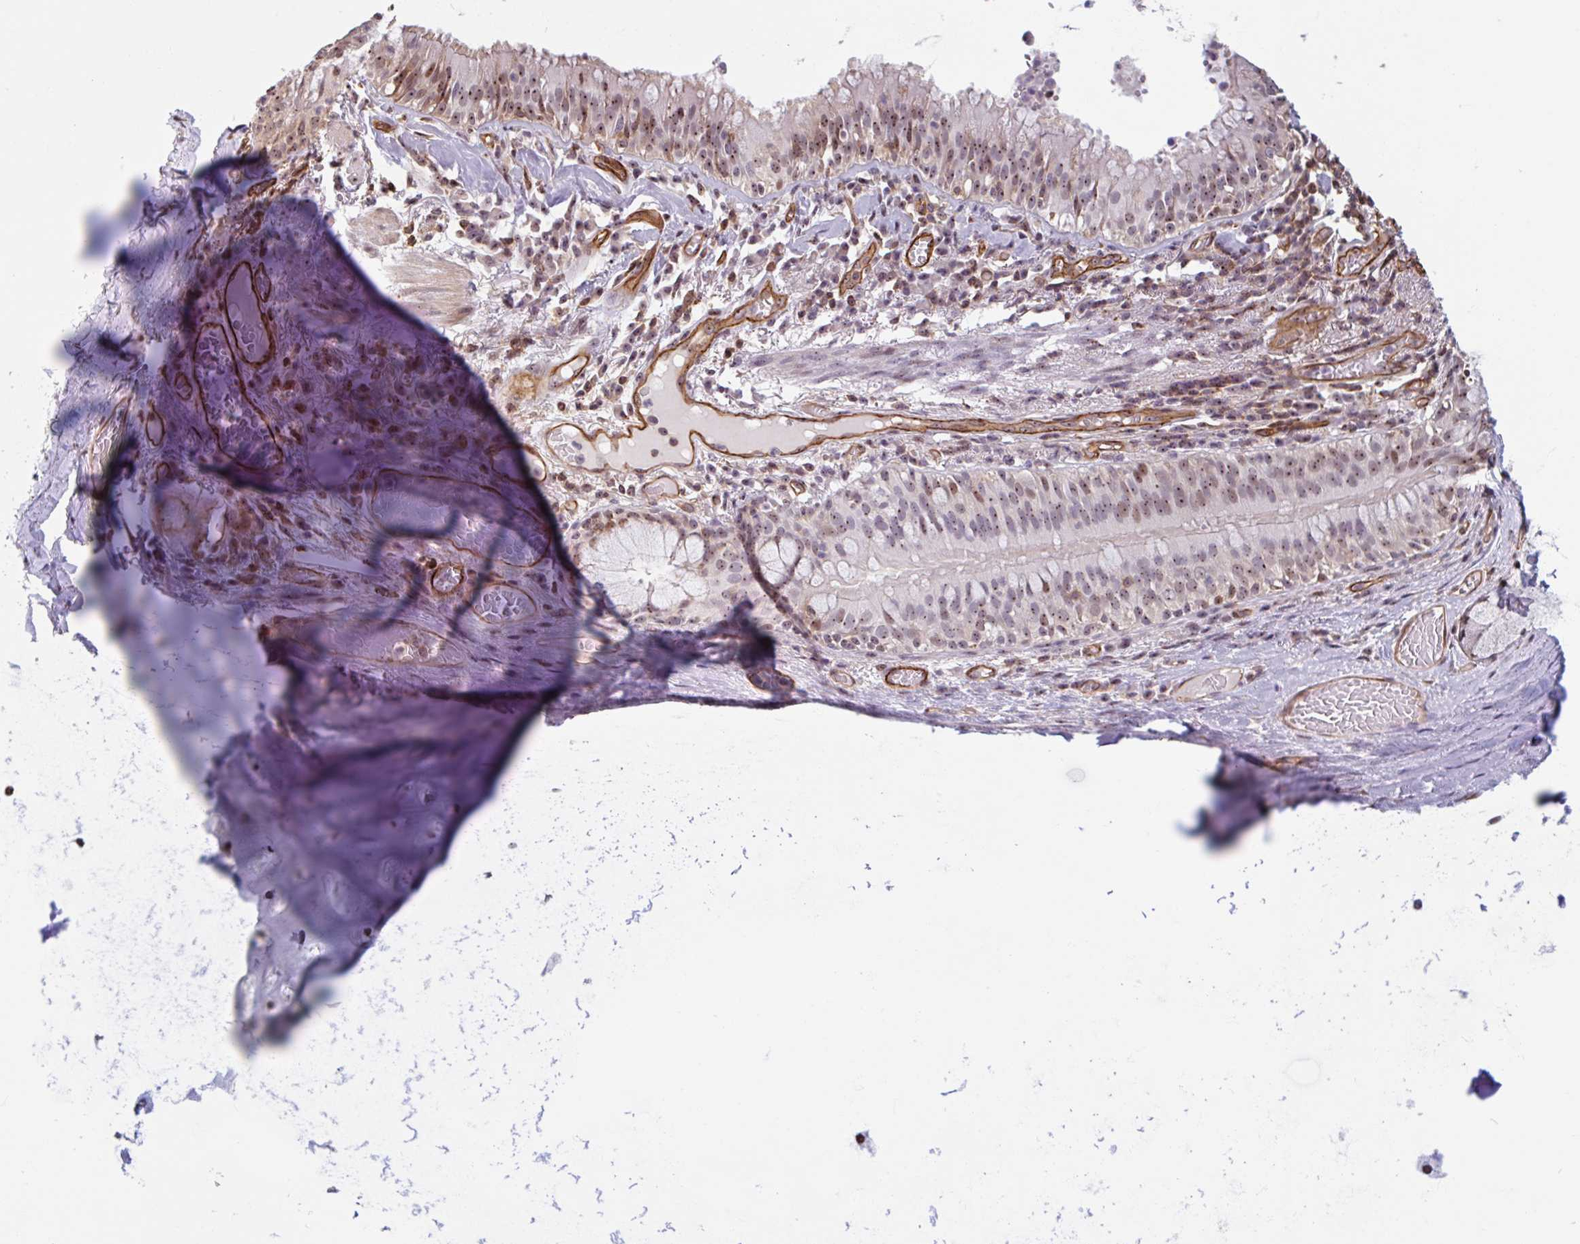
{"staining": {"intensity": "negative", "quantity": "none", "location": "none"}, "tissue": "soft tissue", "cell_type": "Chondrocytes", "image_type": "normal", "snomed": [{"axis": "morphology", "description": "Normal tissue, NOS"}, {"axis": "topography", "description": "Cartilage tissue"}, {"axis": "topography", "description": "Bronchus"}], "caption": "Chondrocytes are negative for brown protein staining in benign soft tissue. (DAB immunohistochemistry (IHC) with hematoxylin counter stain).", "gene": "ZNF689", "patient": {"sex": "male", "age": 56}}